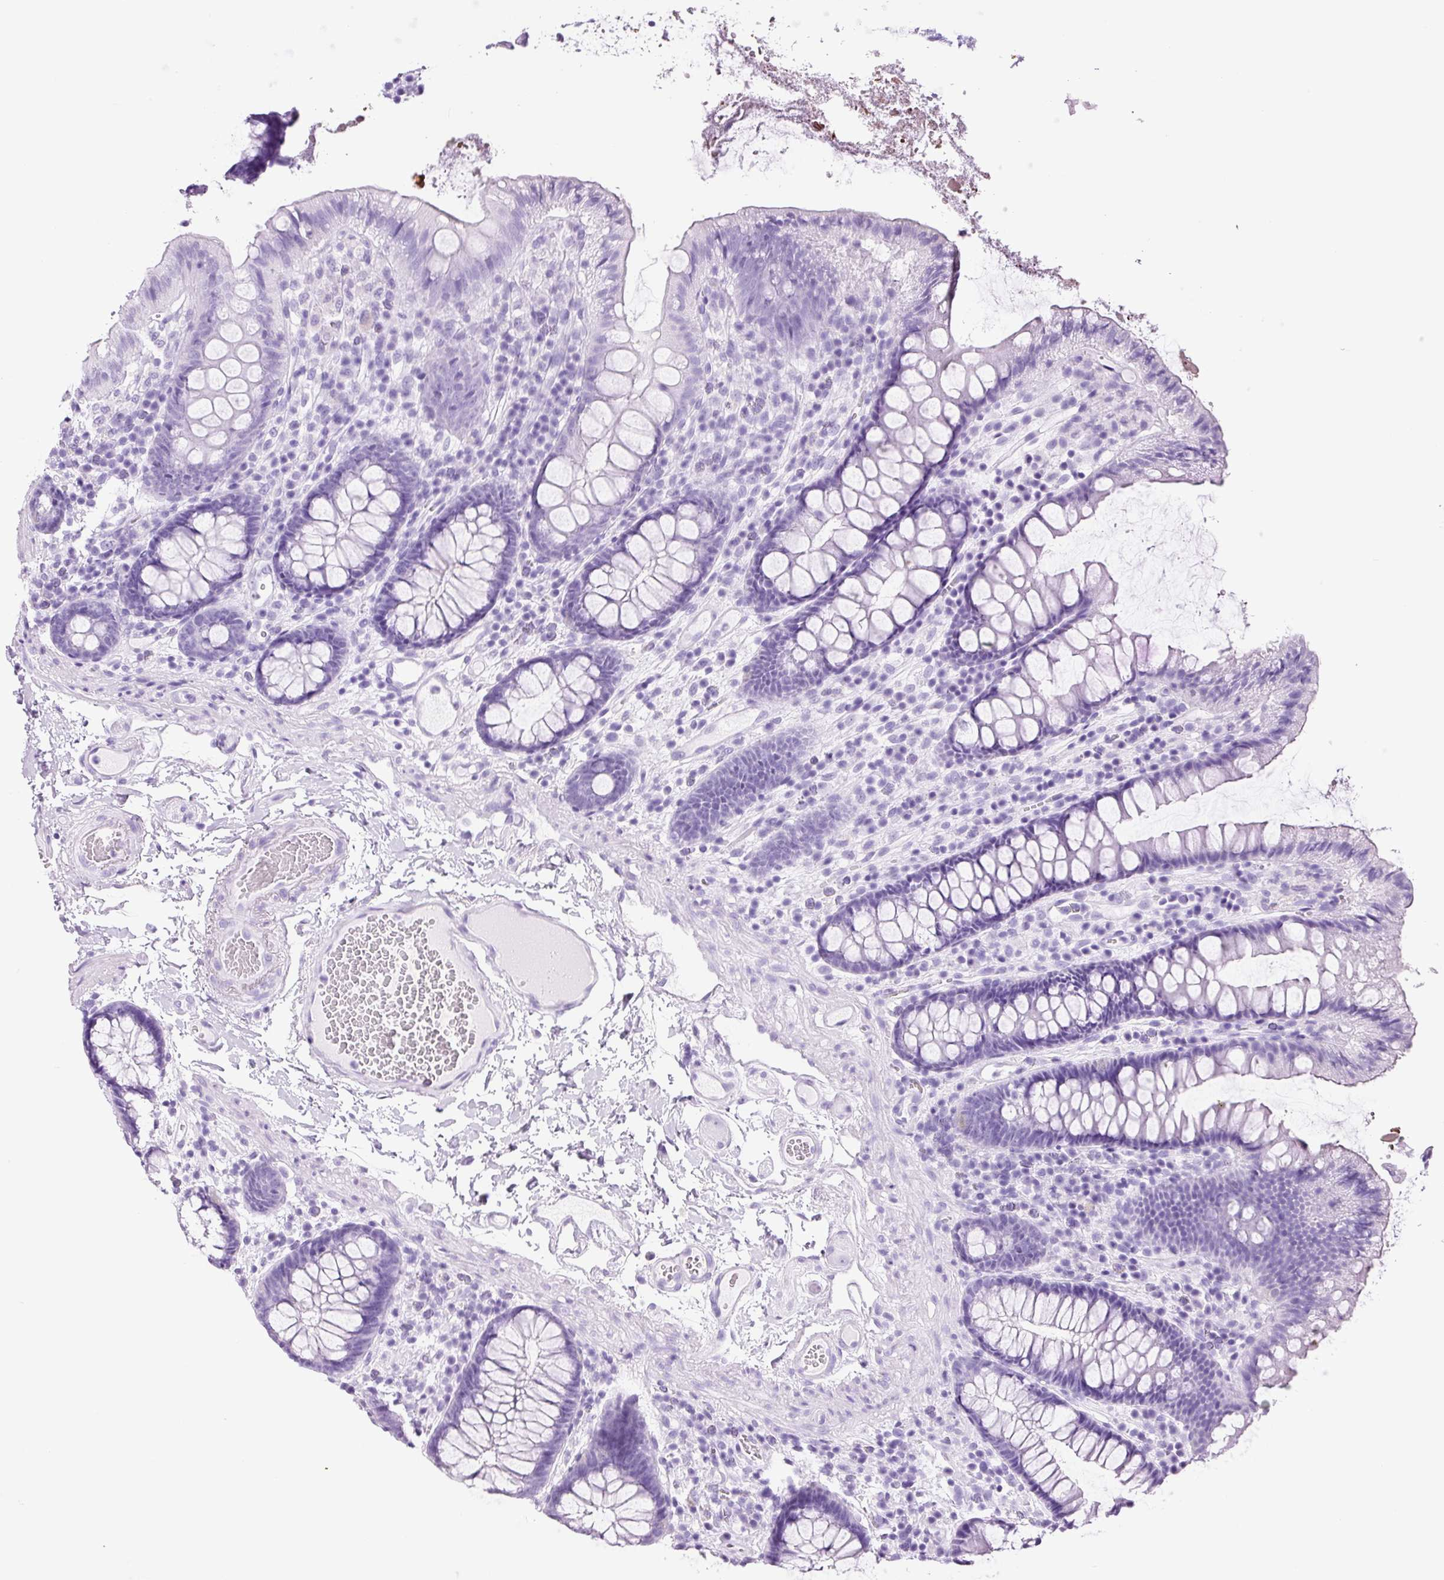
{"staining": {"intensity": "negative", "quantity": "none", "location": "none"}, "tissue": "colon", "cell_type": "Endothelial cells", "image_type": "normal", "snomed": [{"axis": "morphology", "description": "Normal tissue, NOS"}, {"axis": "topography", "description": "Colon"}], "caption": "This image is of normal colon stained with immunohistochemistry to label a protein in brown with the nuclei are counter-stained blue. There is no expression in endothelial cells.", "gene": "ADSS1", "patient": {"sex": "male", "age": 84}}